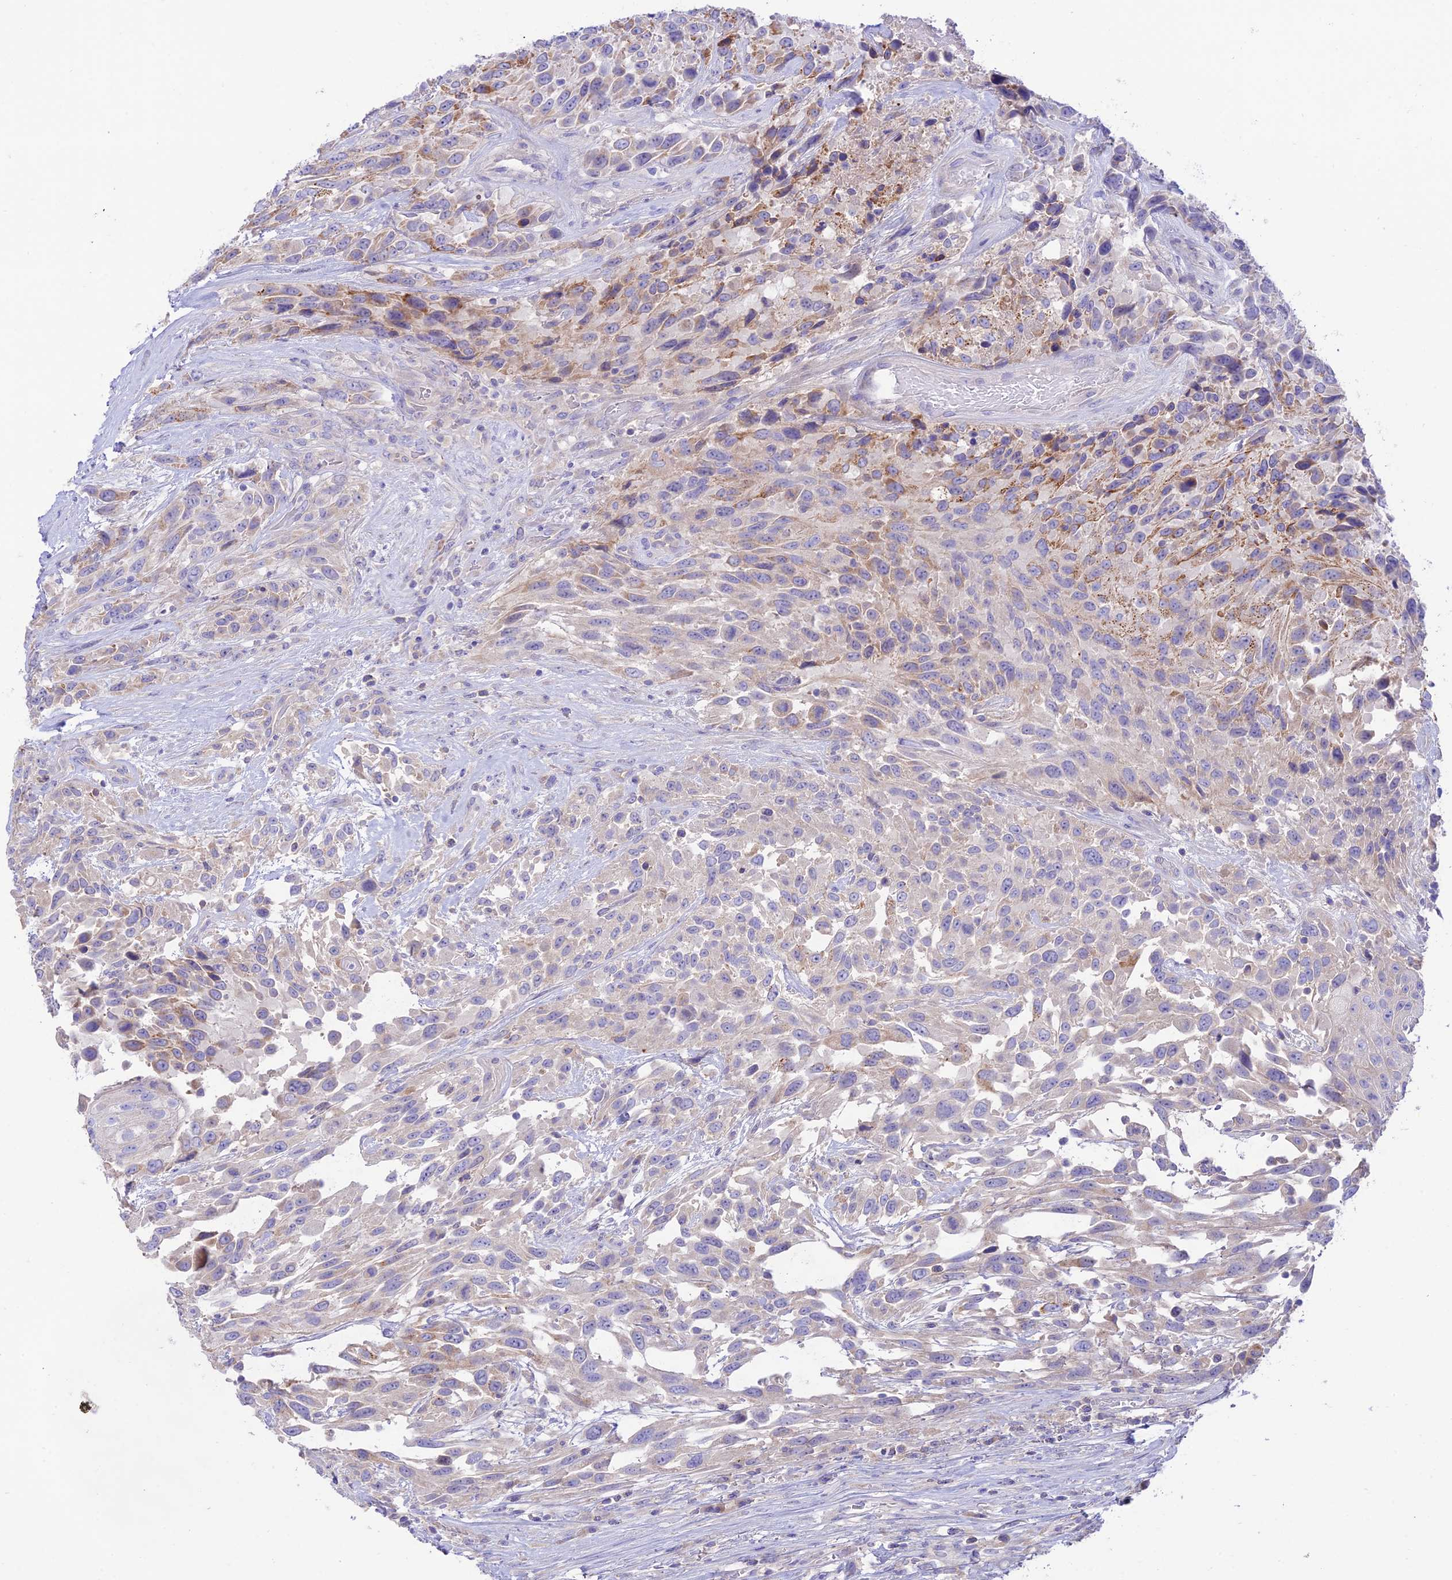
{"staining": {"intensity": "weak", "quantity": "<25%", "location": "cytoplasmic/membranous"}, "tissue": "urothelial cancer", "cell_type": "Tumor cells", "image_type": "cancer", "snomed": [{"axis": "morphology", "description": "Urothelial carcinoma, High grade"}, {"axis": "topography", "description": "Urinary bladder"}], "caption": "DAB (3,3'-diaminobenzidine) immunohistochemical staining of urothelial cancer demonstrates no significant staining in tumor cells. The staining was performed using DAB (3,3'-diaminobenzidine) to visualize the protein expression in brown, while the nuclei were stained in blue with hematoxylin (Magnification: 20x).", "gene": "NLRP9", "patient": {"sex": "female", "age": 70}}